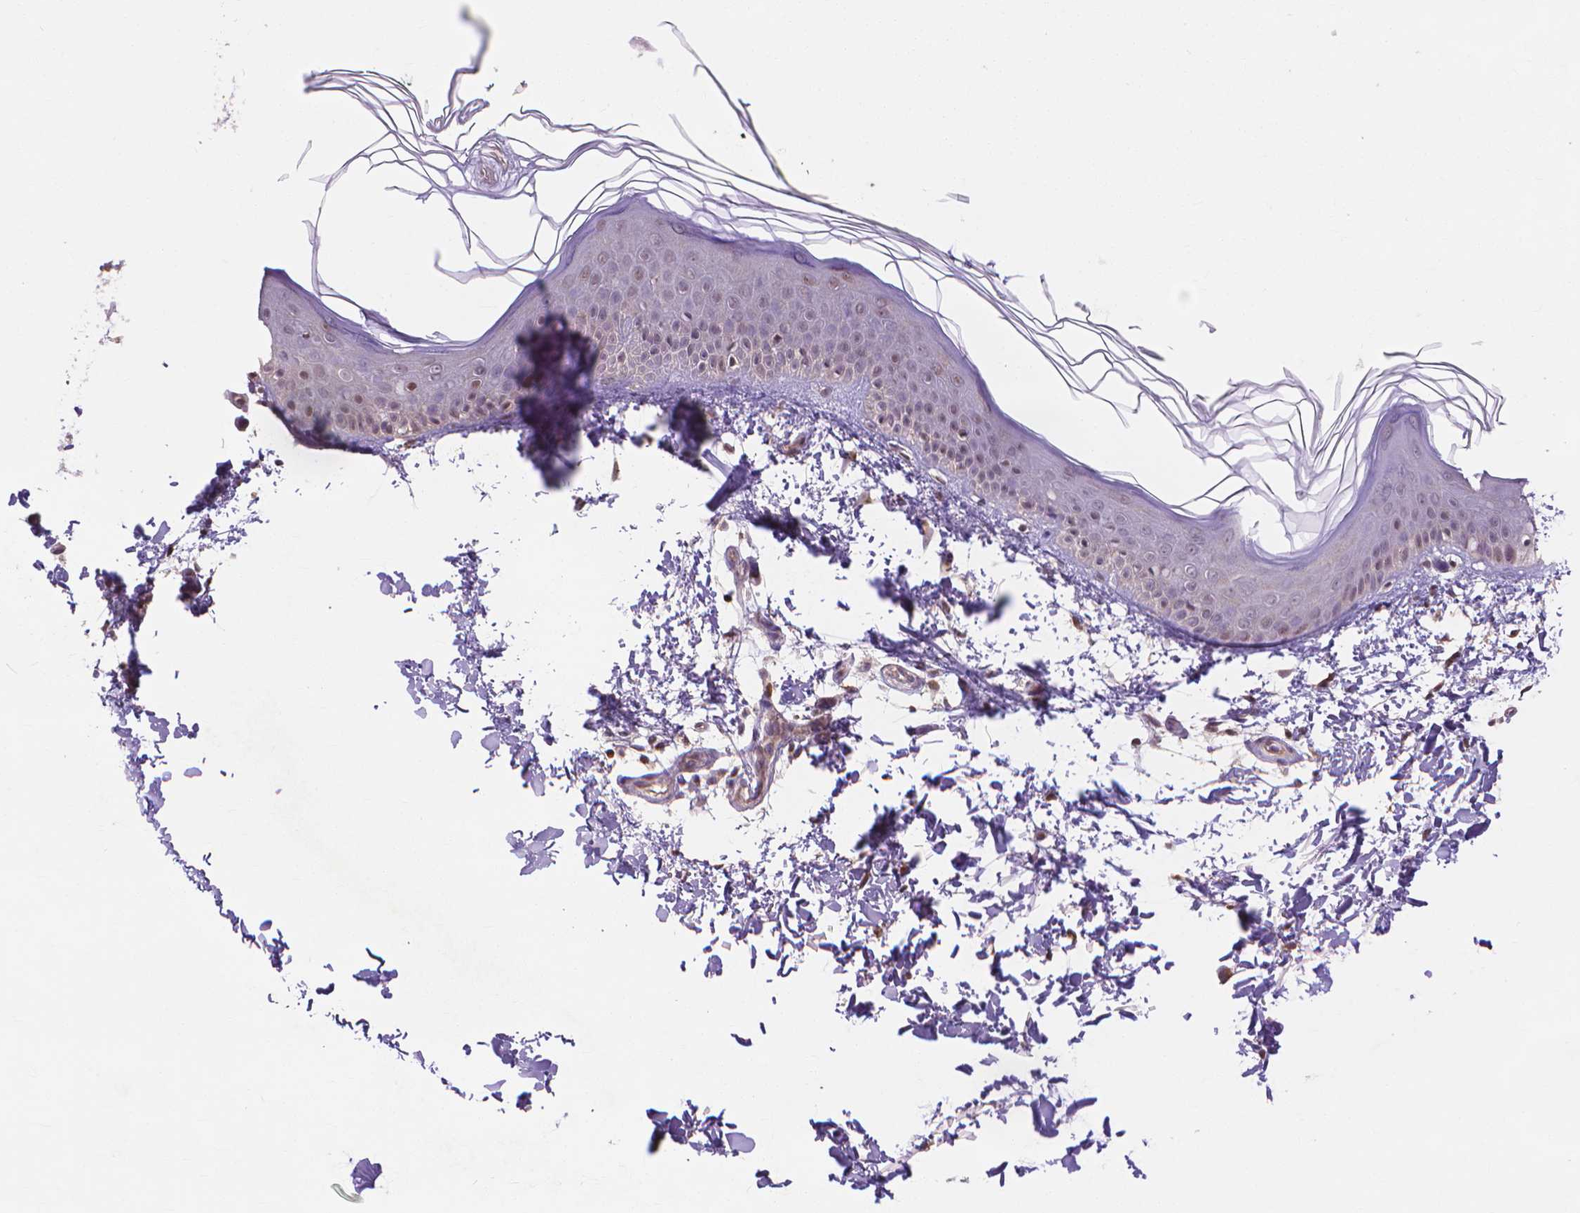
{"staining": {"intensity": "negative", "quantity": "none", "location": "none"}, "tissue": "skin", "cell_type": "Fibroblasts", "image_type": "normal", "snomed": [{"axis": "morphology", "description": "Normal tissue, NOS"}, {"axis": "topography", "description": "Skin"}], "caption": "Immunohistochemistry micrograph of unremarkable skin: human skin stained with DAB displays no significant protein expression in fibroblasts. (DAB (3,3'-diaminobenzidine) immunohistochemistry (IHC), high magnification).", "gene": "PRDM13", "patient": {"sex": "female", "age": 62}}